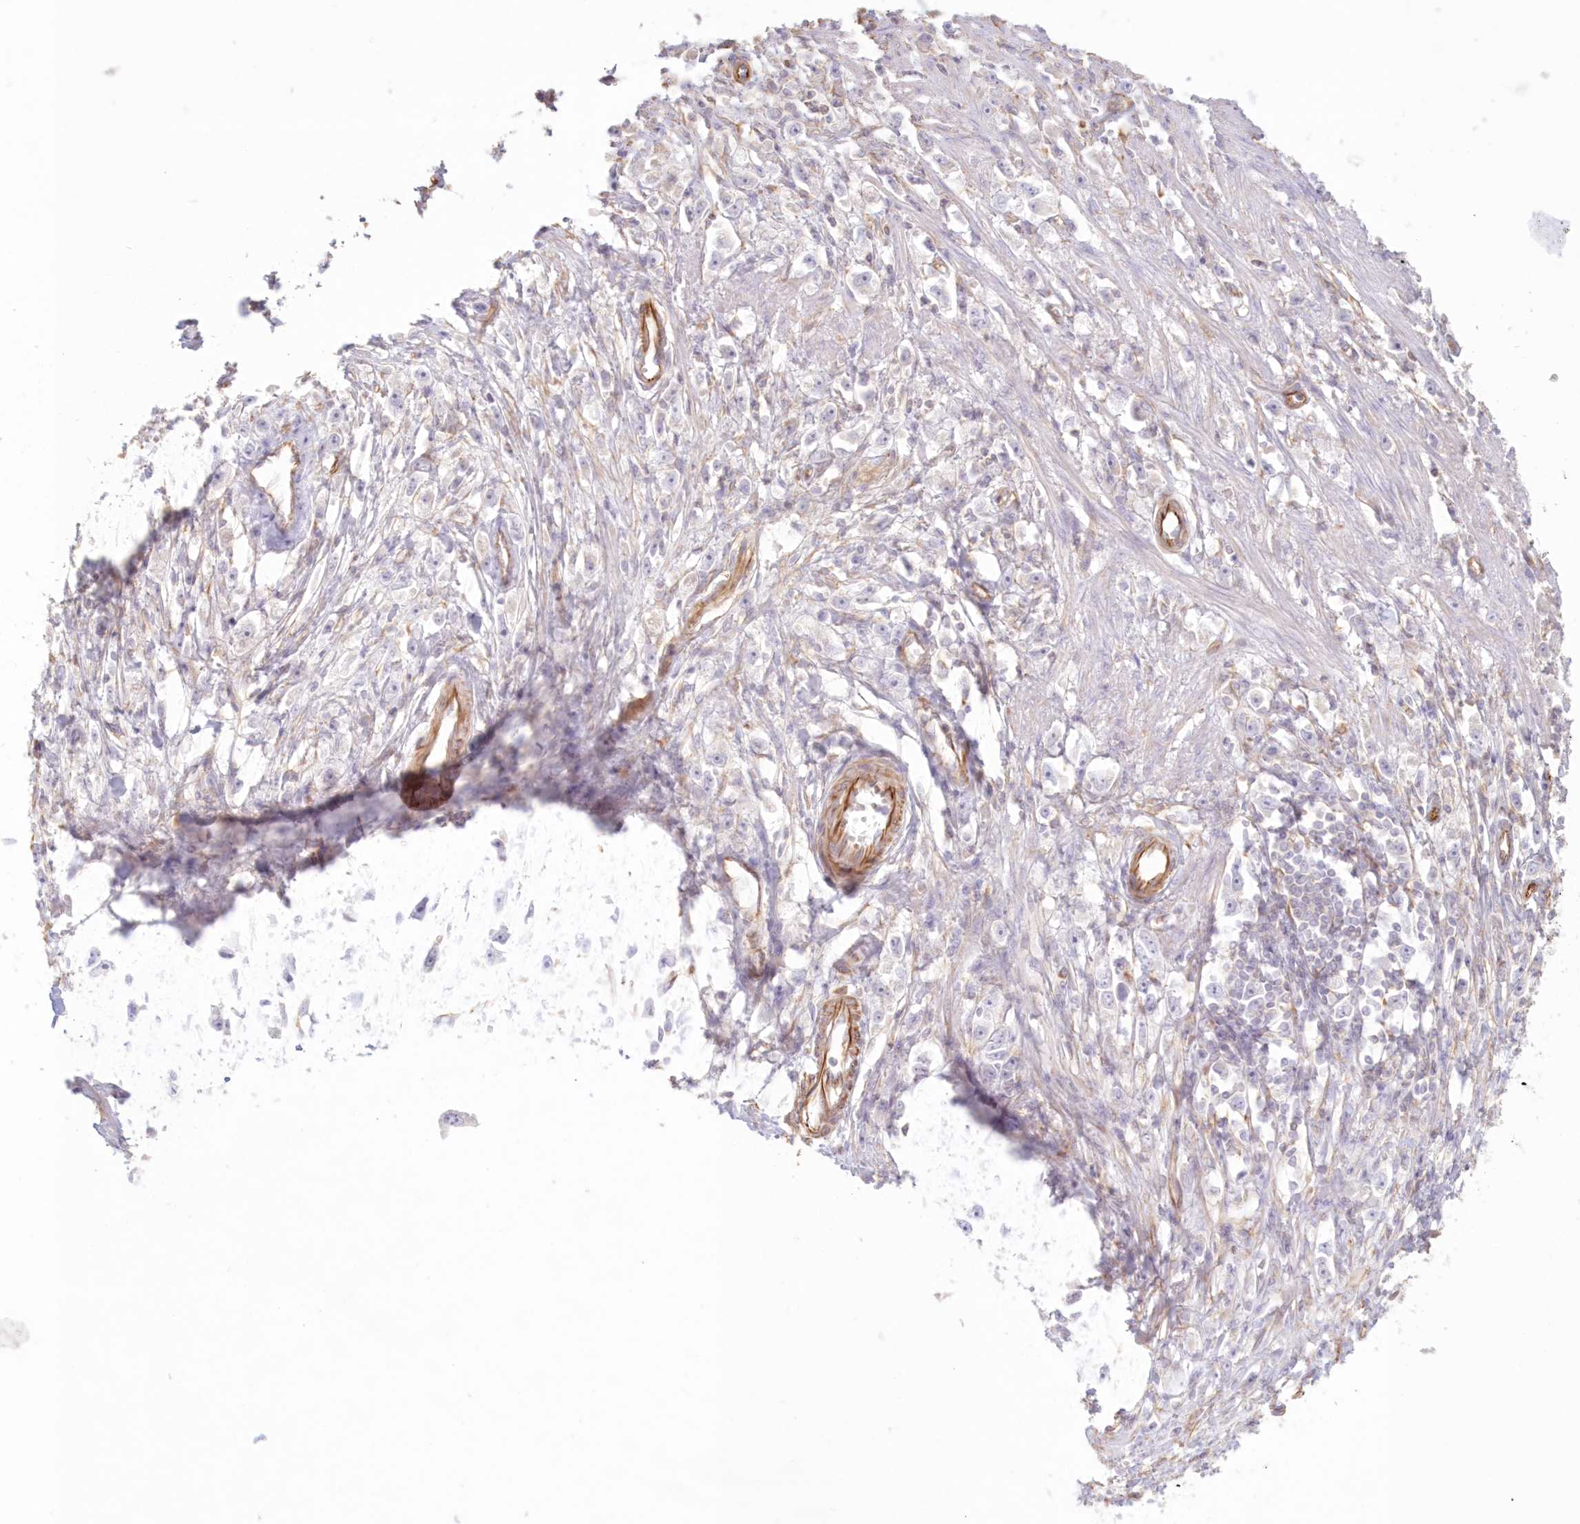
{"staining": {"intensity": "negative", "quantity": "none", "location": "none"}, "tissue": "stomach cancer", "cell_type": "Tumor cells", "image_type": "cancer", "snomed": [{"axis": "morphology", "description": "Adenocarcinoma, NOS"}, {"axis": "topography", "description": "Stomach"}], "caption": "A photomicrograph of stomach cancer stained for a protein reveals no brown staining in tumor cells.", "gene": "DMRTB1", "patient": {"sex": "female", "age": 59}}